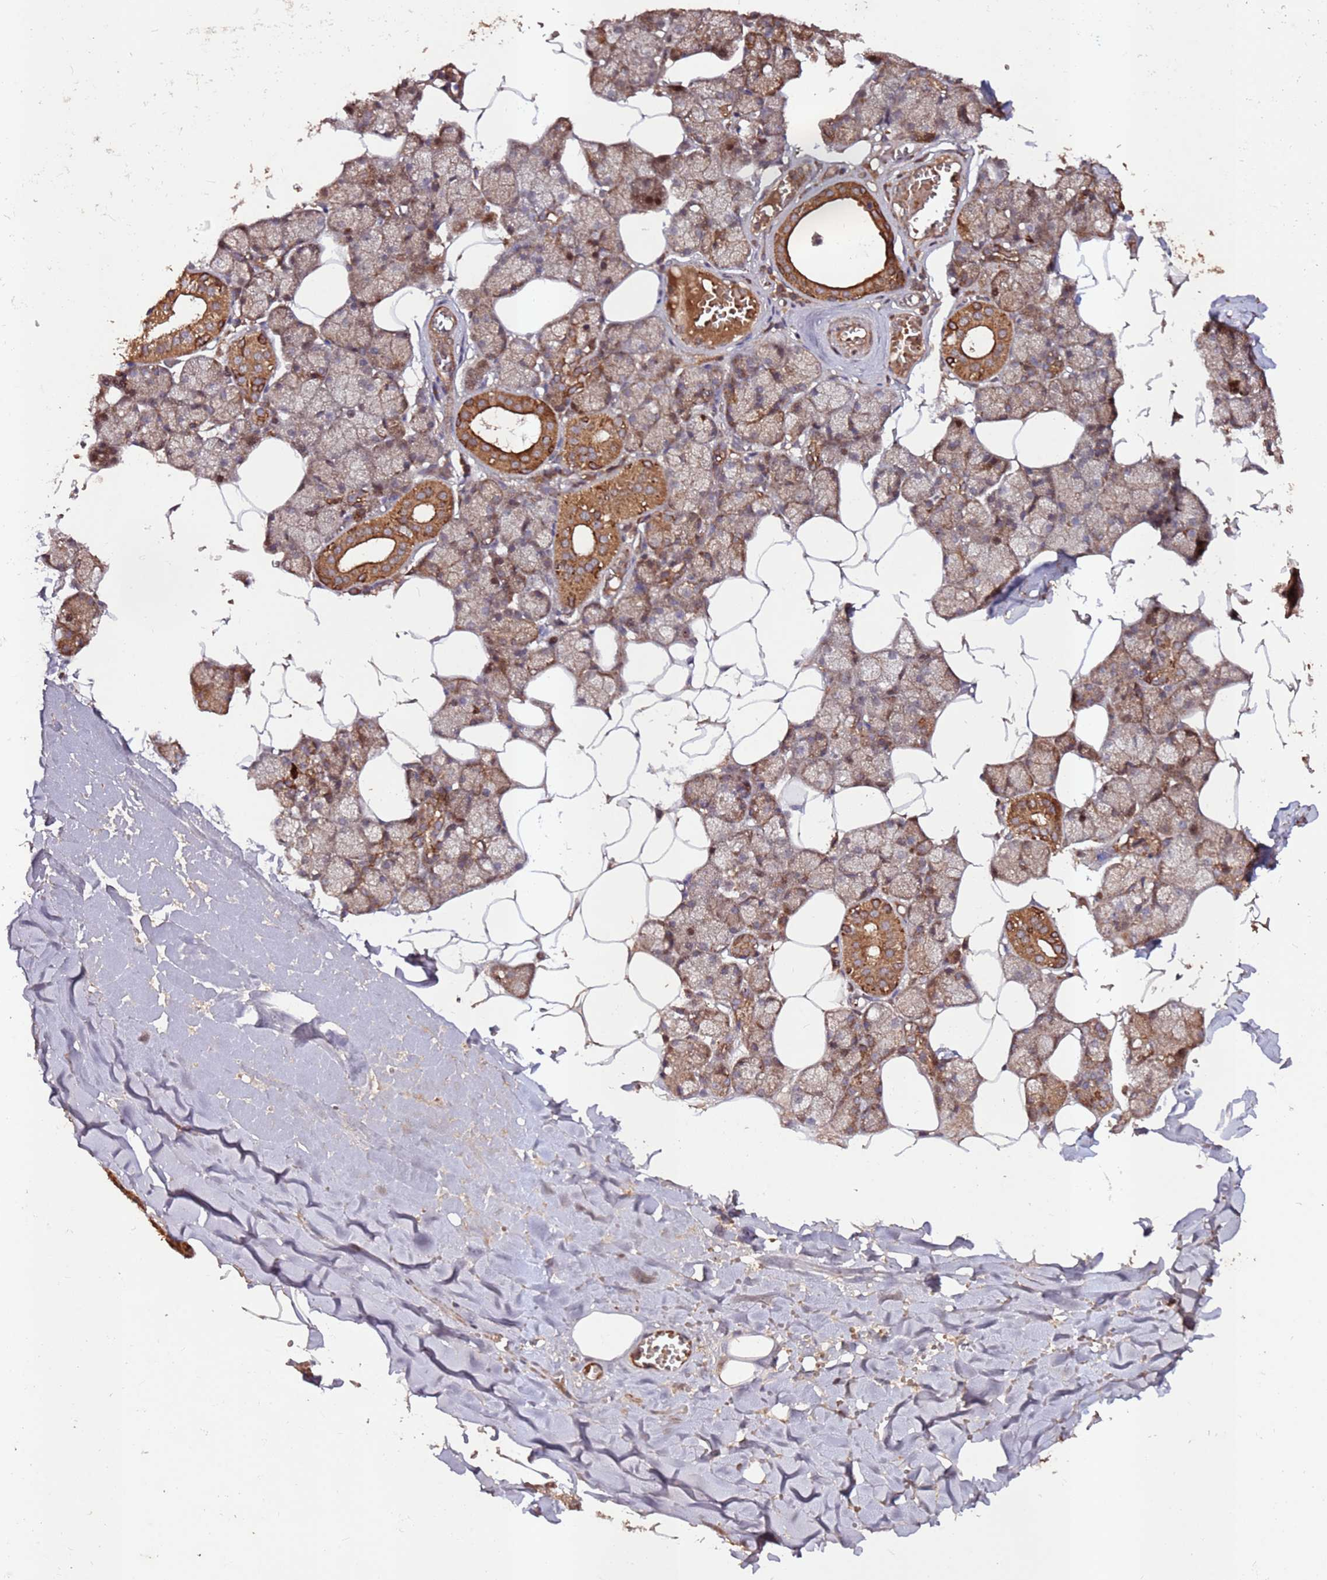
{"staining": {"intensity": "strong", "quantity": ">75%", "location": "cytoplasmic/membranous"}, "tissue": "salivary gland", "cell_type": "Glandular cells", "image_type": "normal", "snomed": [{"axis": "morphology", "description": "Normal tissue, NOS"}, {"axis": "topography", "description": "Salivary gland"}], "caption": "DAB immunohistochemical staining of benign human salivary gland demonstrates strong cytoplasmic/membranous protein positivity in approximately >75% of glandular cells. The staining was performed using DAB (3,3'-diaminobenzidine), with brown indicating positive protein expression. Nuclei are stained blue with hematoxylin.", "gene": "FAM186A", "patient": {"sex": "male", "age": 62}}